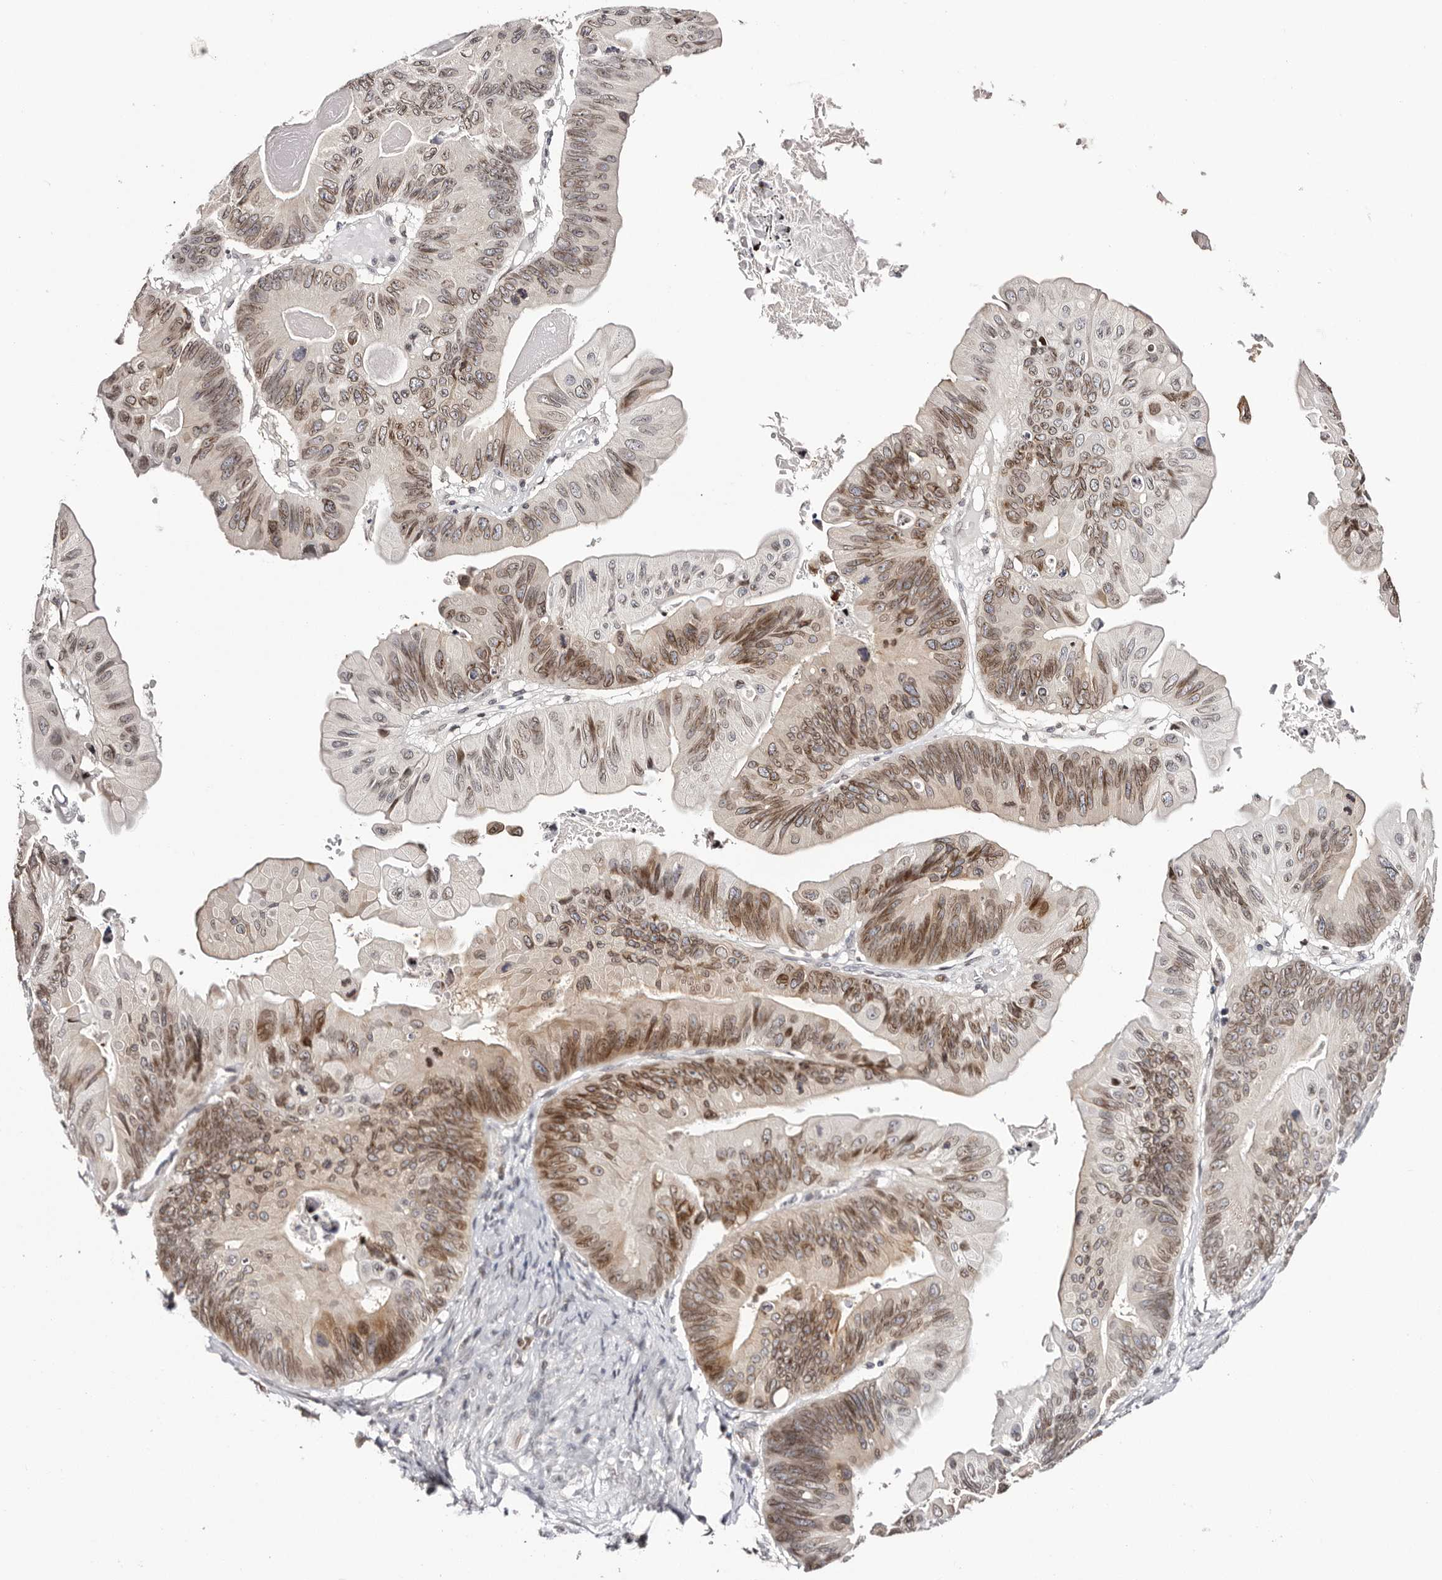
{"staining": {"intensity": "moderate", "quantity": ">75%", "location": "cytoplasmic/membranous,nuclear"}, "tissue": "ovarian cancer", "cell_type": "Tumor cells", "image_type": "cancer", "snomed": [{"axis": "morphology", "description": "Cystadenocarcinoma, mucinous, NOS"}, {"axis": "topography", "description": "Ovary"}], "caption": "Mucinous cystadenocarcinoma (ovarian) was stained to show a protein in brown. There is medium levels of moderate cytoplasmic/membranous and nuclear expression in about >75% of tumor cells. Ihc stains the protein in brown and the nuclei are stained blue.", "gene": "NUP153", "patient": {"sex": "female", "age": 61}}